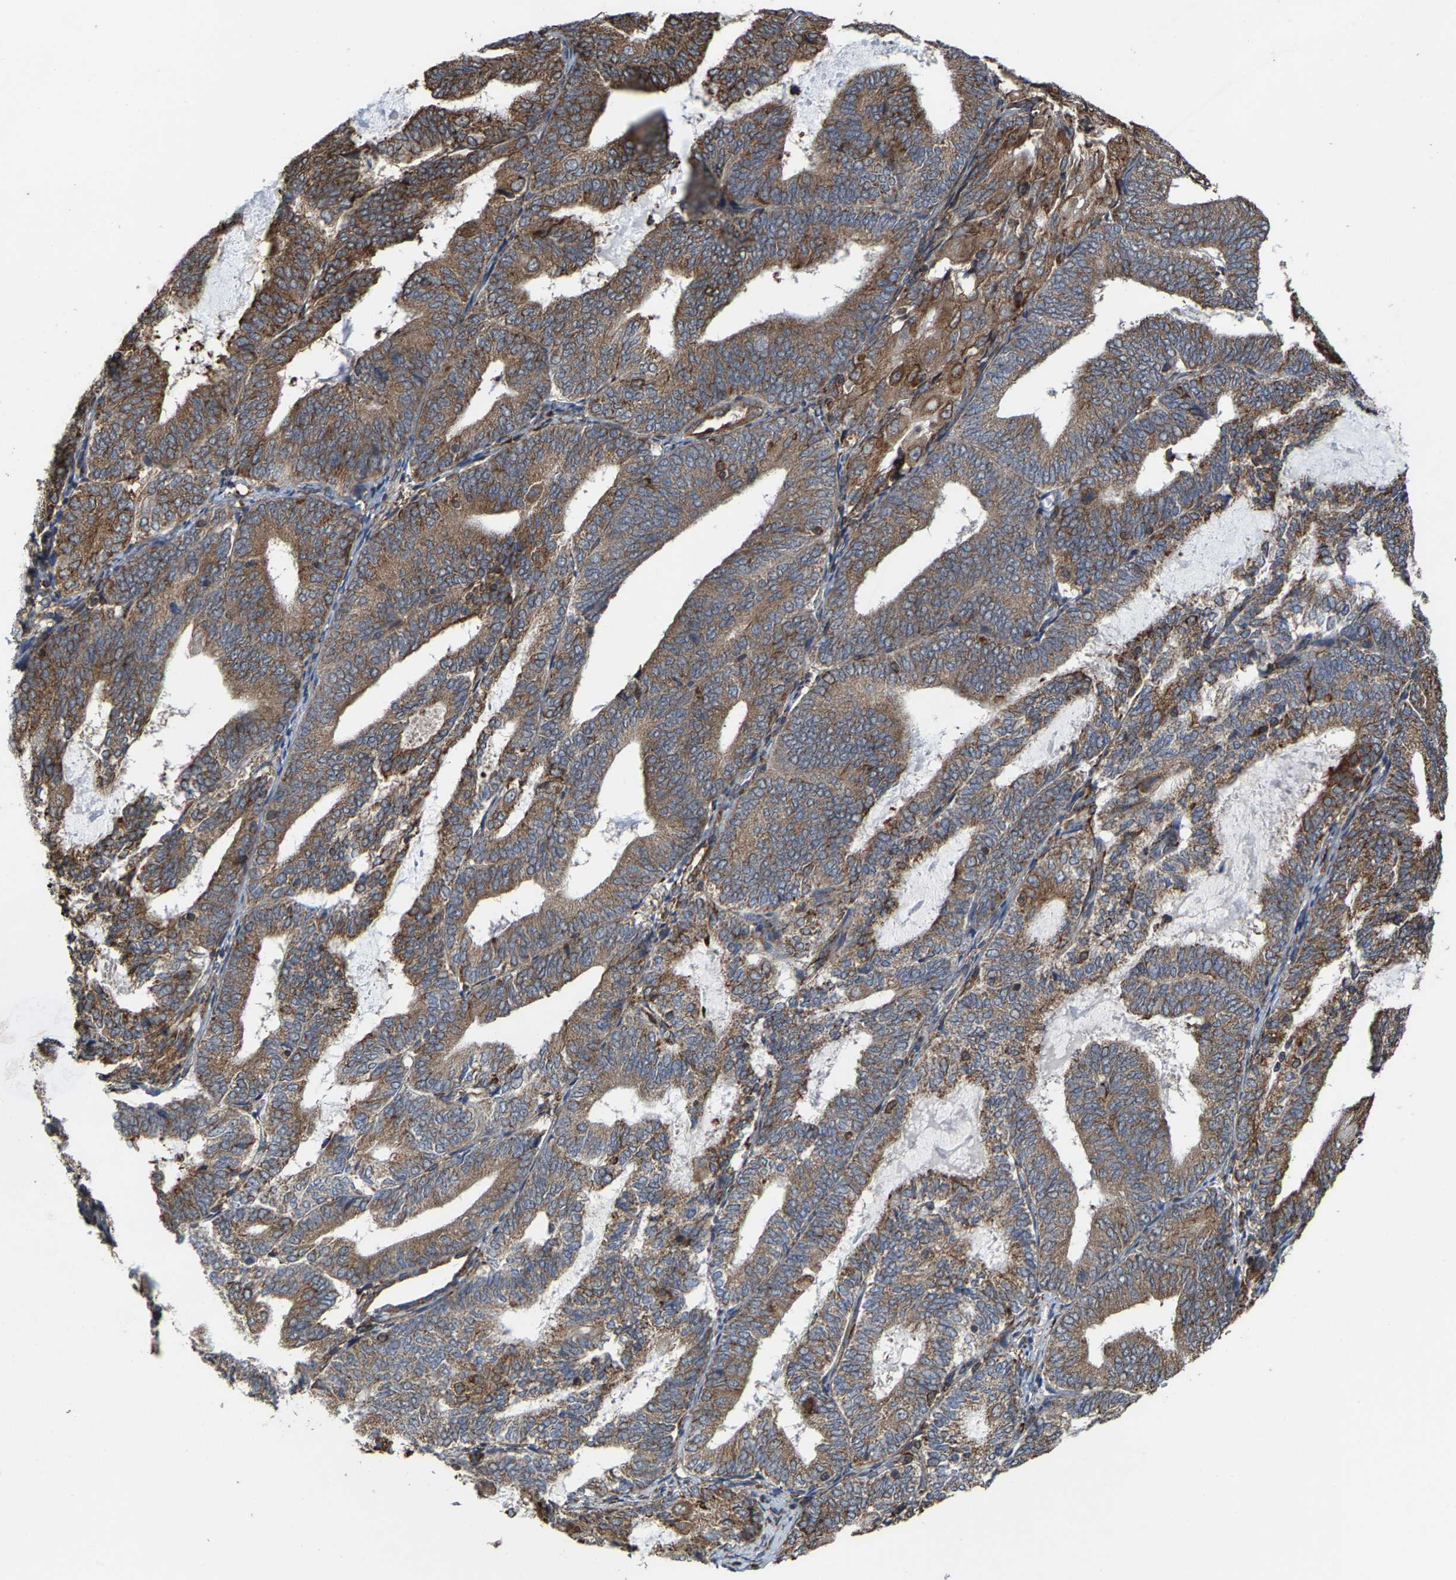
{"staining": {"intensity": "moderate", "quantity": ">75%", "location": "cytoplasmic/membranous"}, "tissue": "endometrial cancer", "cell_type": "Tumor cells", "image_type": "cancer", "snomed": [{"axis": "morphology", "description": "Adenocarcinoma, NOS"}, {"axis": "topography", "description": "Endometrium"}], "caption": "Endometrial cancer (adenocarcinoma) tissue demonstrates moderate cytoplasmic/membranous expression in approximately >75% of tumor cells", "gene": "FGD3", "patient": {"sex": "female", "age": 81}}